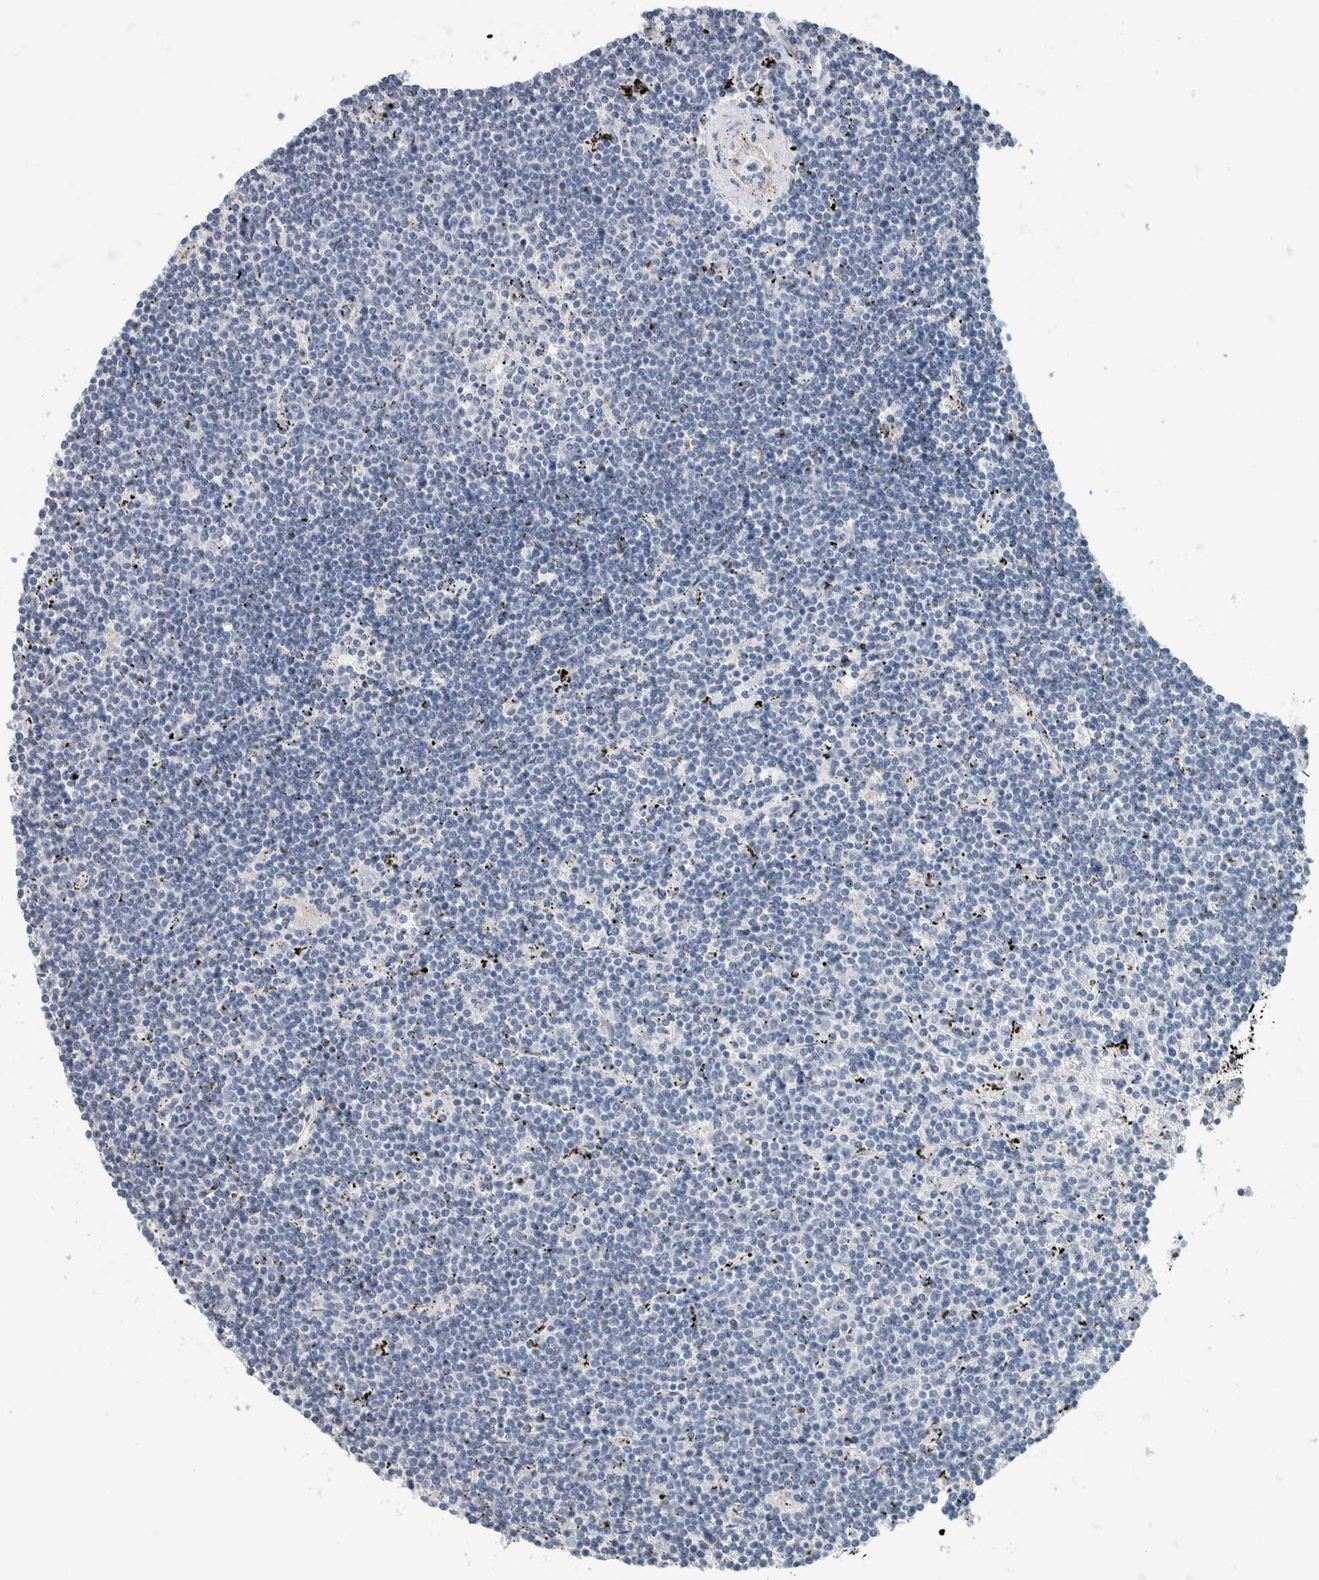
{"staining": {"intensity": "negative", "quantity": "none", "location": "none"}, "tissue": "lymphoma", "cell_type": "Tumor cells", "image_type": "cancer", "snomed": [{"axis": "morphology", "description": "Malignant lymphoma, non-Hodgkin's type, Low grade"}, {"axis": "topography", "description": "Spleen"}], "caption": "High power microscopy image of an immunohistochemistry micrograph of low-grade malignant lymphoma, non-Hodgkin's type, revealing no significant staining in tumor cells.", "gene": "NEFM", "patient": {"sex": "male", "age": 76}}